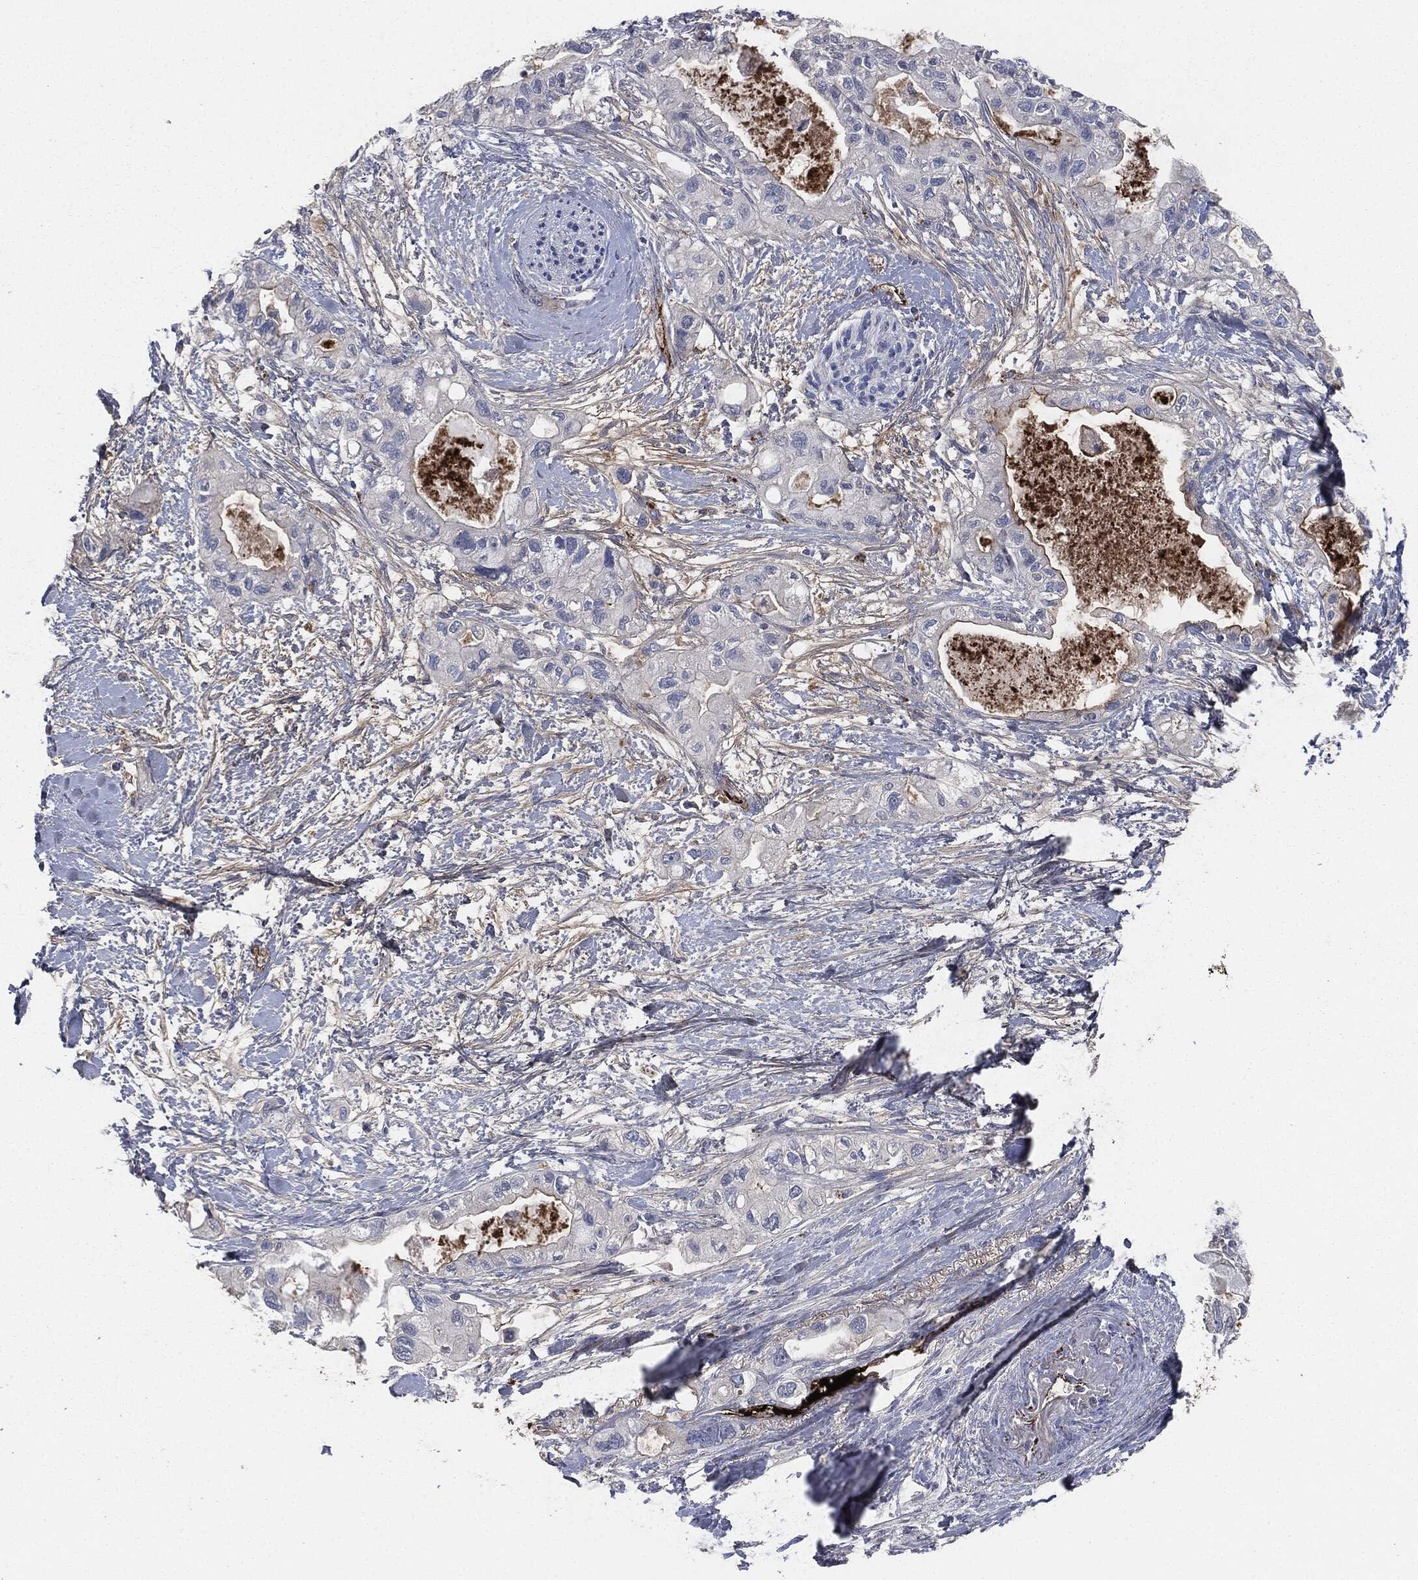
{"staining": {"intensity": "negative", "quantity": "none", "location": "none"}, "tissue": "pancreatic cancer", "cell_type": "Tumor cells", "image_type": "cancer", "snomed": [{"axis": "morphology", "description": "Adenocarcinoma, NOS"}, {"axis": "topography", "description": "Pancreas"}], "caption": "Pancreatic adenocarcinoma stained for a protein using IHC shows no staining tumor cells.", "gene": "APOB", "patient": {"sex": "female", "age": 56}}